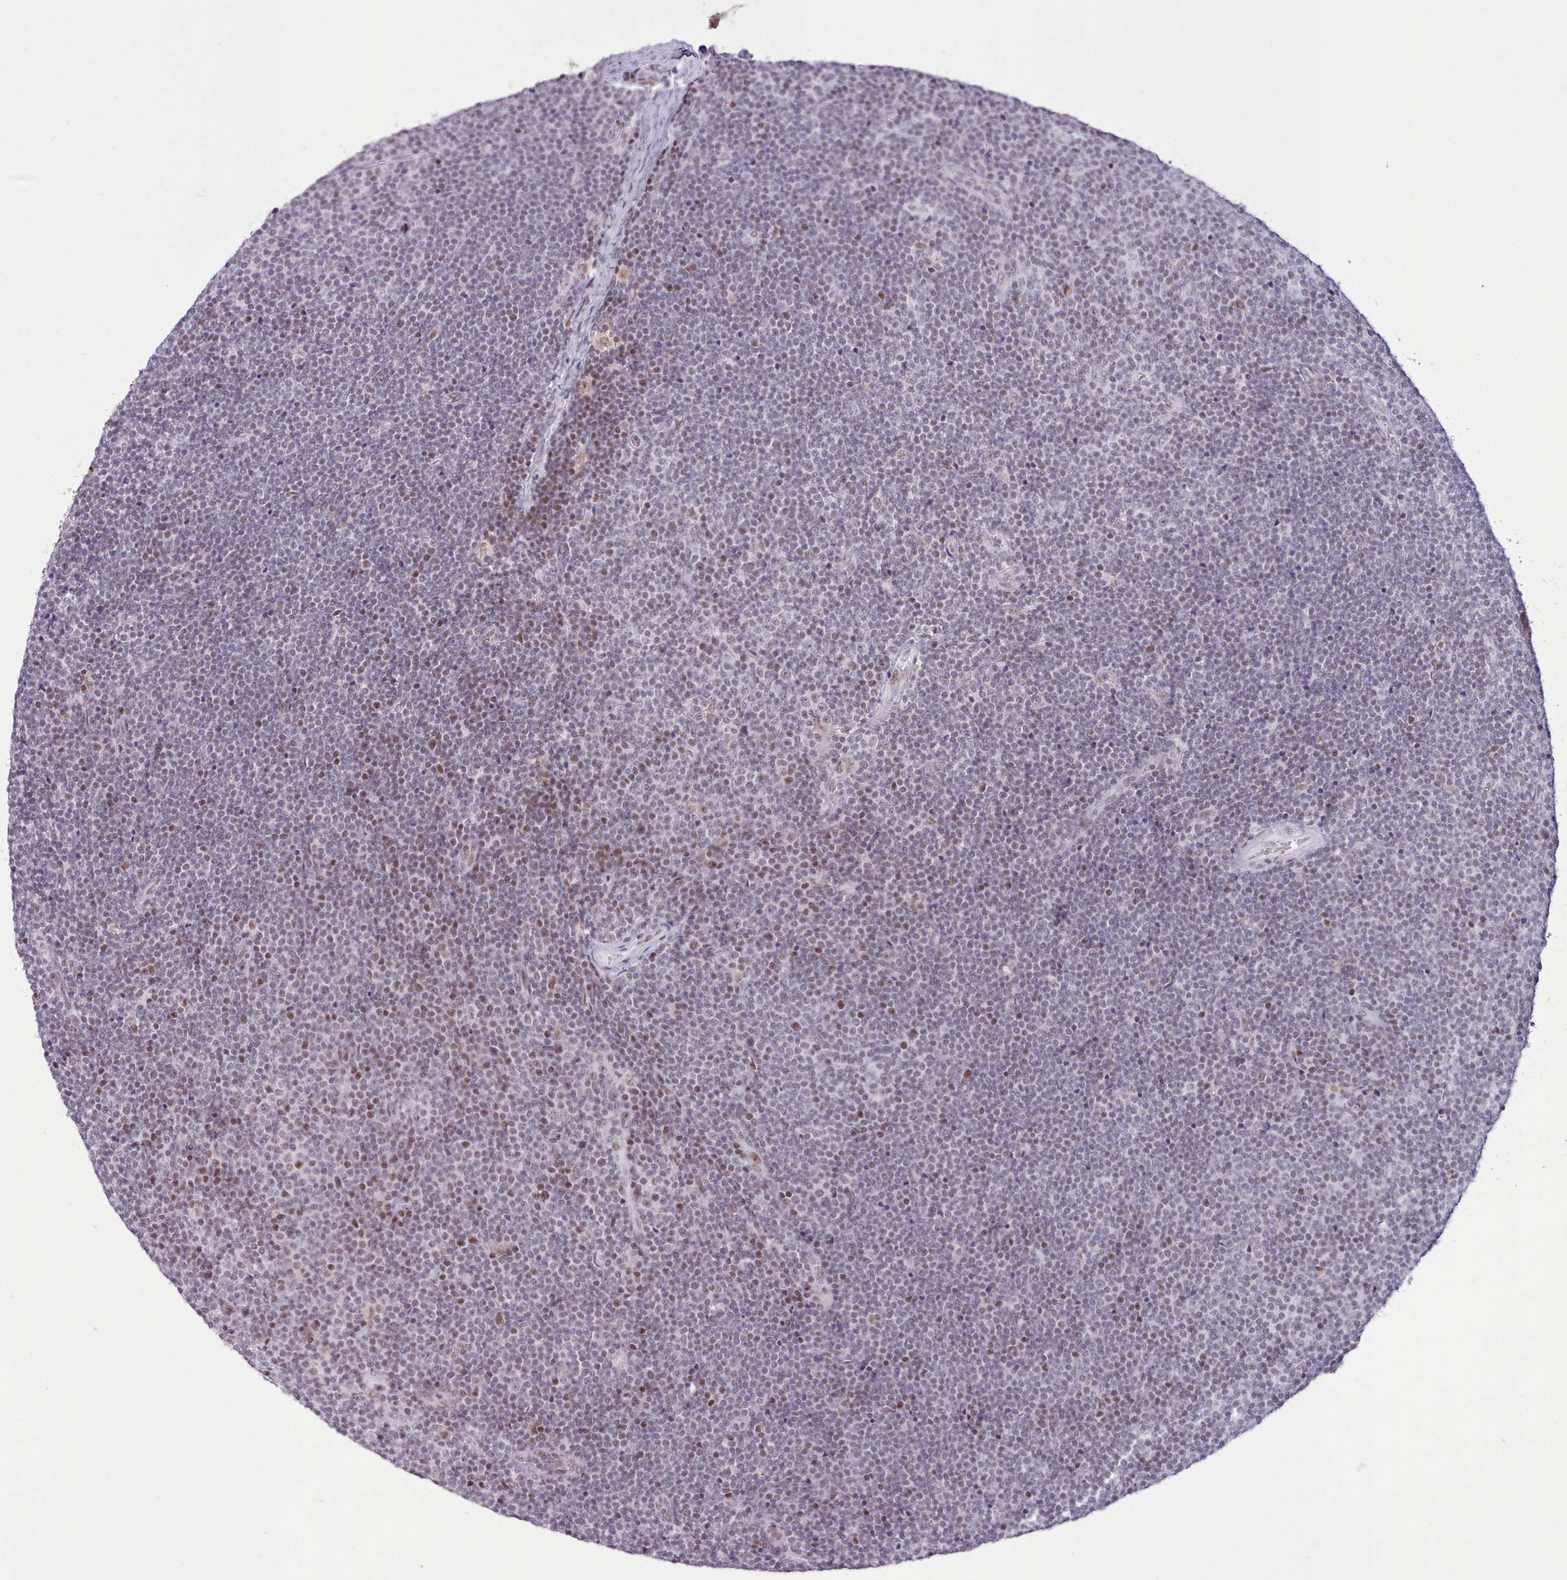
{"staining": {"intensity": "moderate", "quantity": "<25%", "location": "nuclear"}, "tissue": "lymphoma", "cell_type": "Tumor cells", "image_type": "cancer", "snomed": [{"axis": "morphology", "description": "Malignant lymphoma, non-Hodgkin's type, Low grade"}, {"axis": "topography", "description": "Lymph node"}], "caption": "Brown immunohistochemical staining in human low-grade malignant lymphoma, non-Hodgkin's type displays moderate nuclear positivity in about <25% of tumor cells. Immunohistochemistry stains the protein in brown and the nuclei are stained blue.", "gene": "TAF15", "patient": {"sex": "male", "age": 48}}